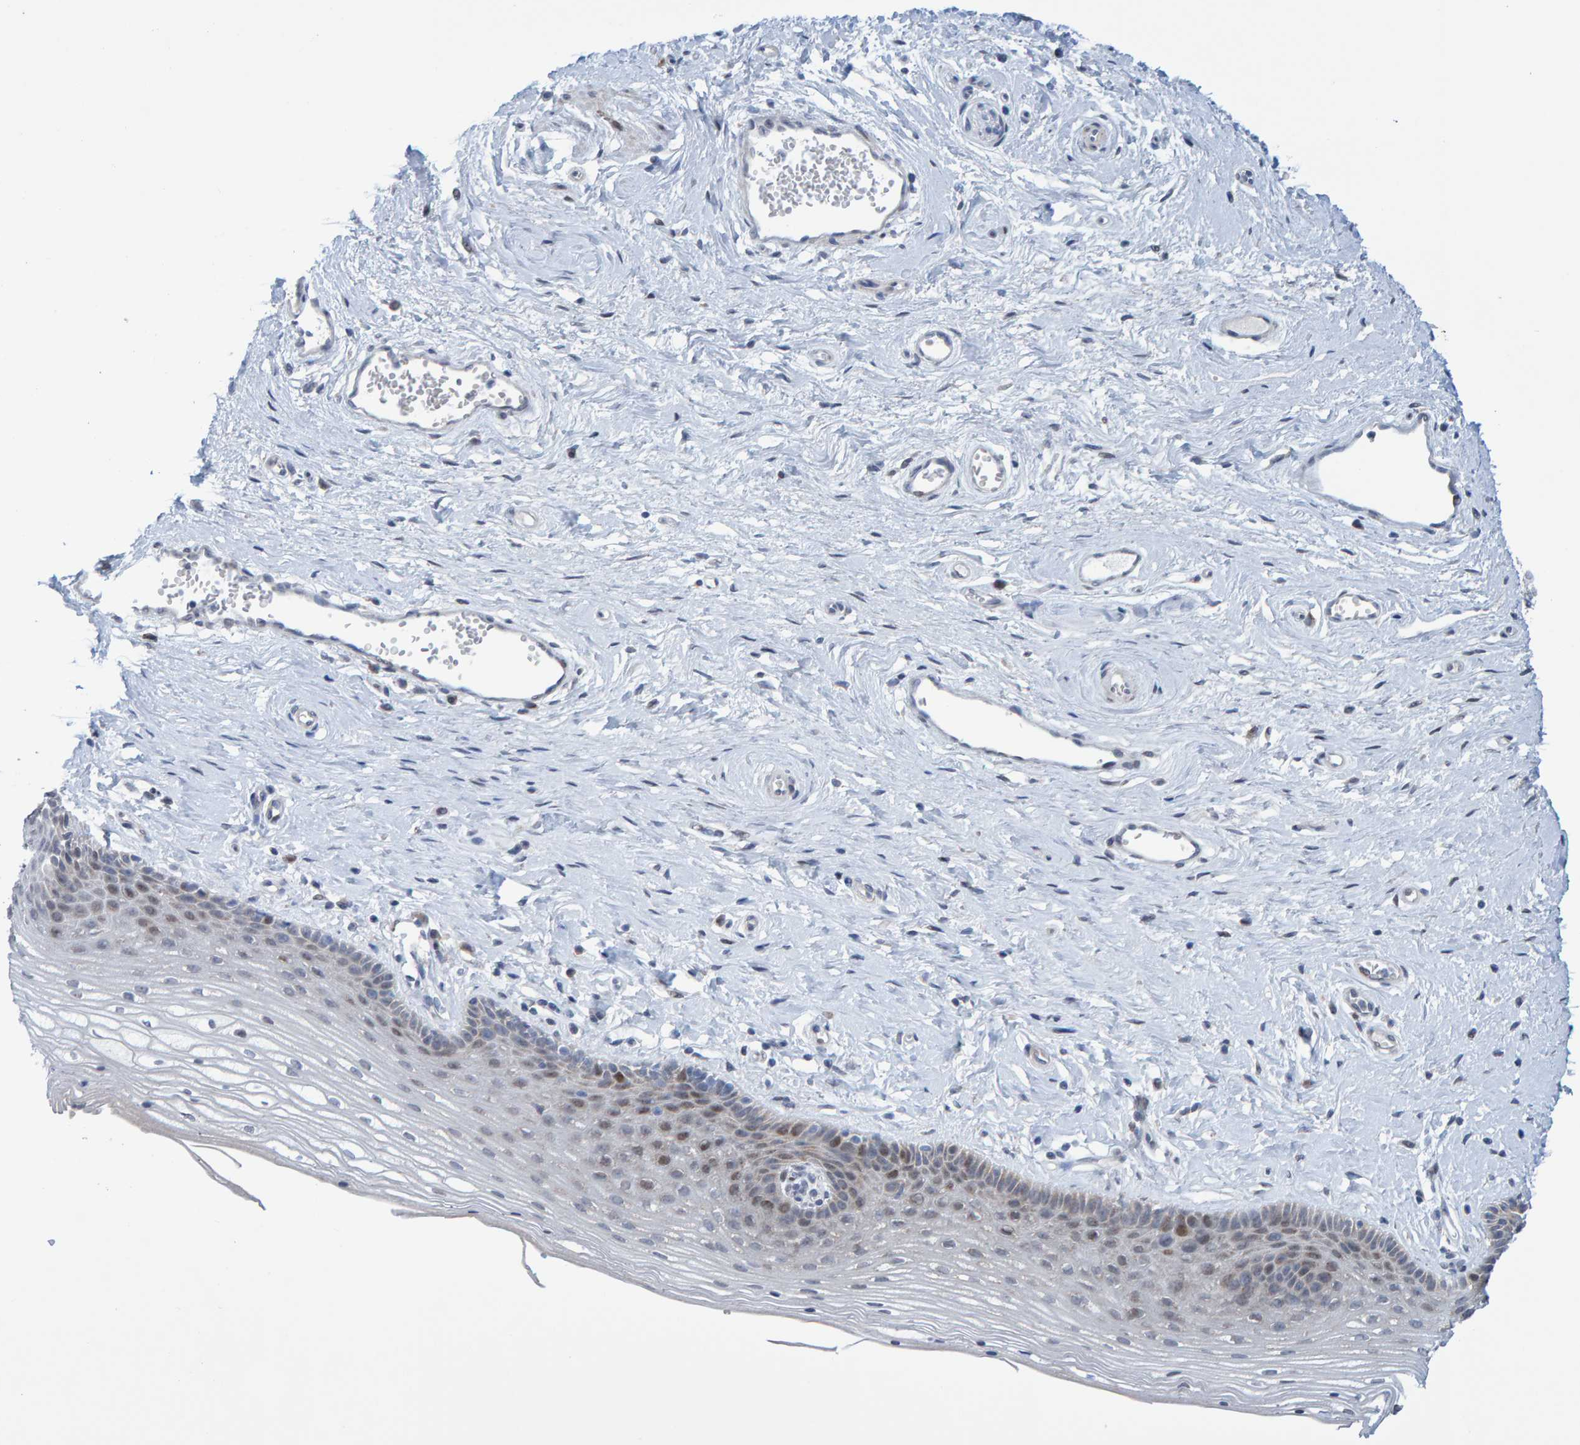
{"staining": {"intensity": "weak", "quantity": "25%-75%", "location": "nuclear"}, "tissue": "vagina", "cell_type": "Squamous epithelial cells", "image_type": "normal", "snomed": [{"axis": "morphology", "description": "Normal tissue, NOS"}, {"axis": "topography", "description": "Vagina"}], "caption": "IHC micrograph of unremarkable vagina stained for a protein (brown), which displays low levels of weak nuclear expression in approximately 25%-75% of squamous epithelial cells.", "gene": "USP43", "patient": {"sex": "female", "age": 46}}